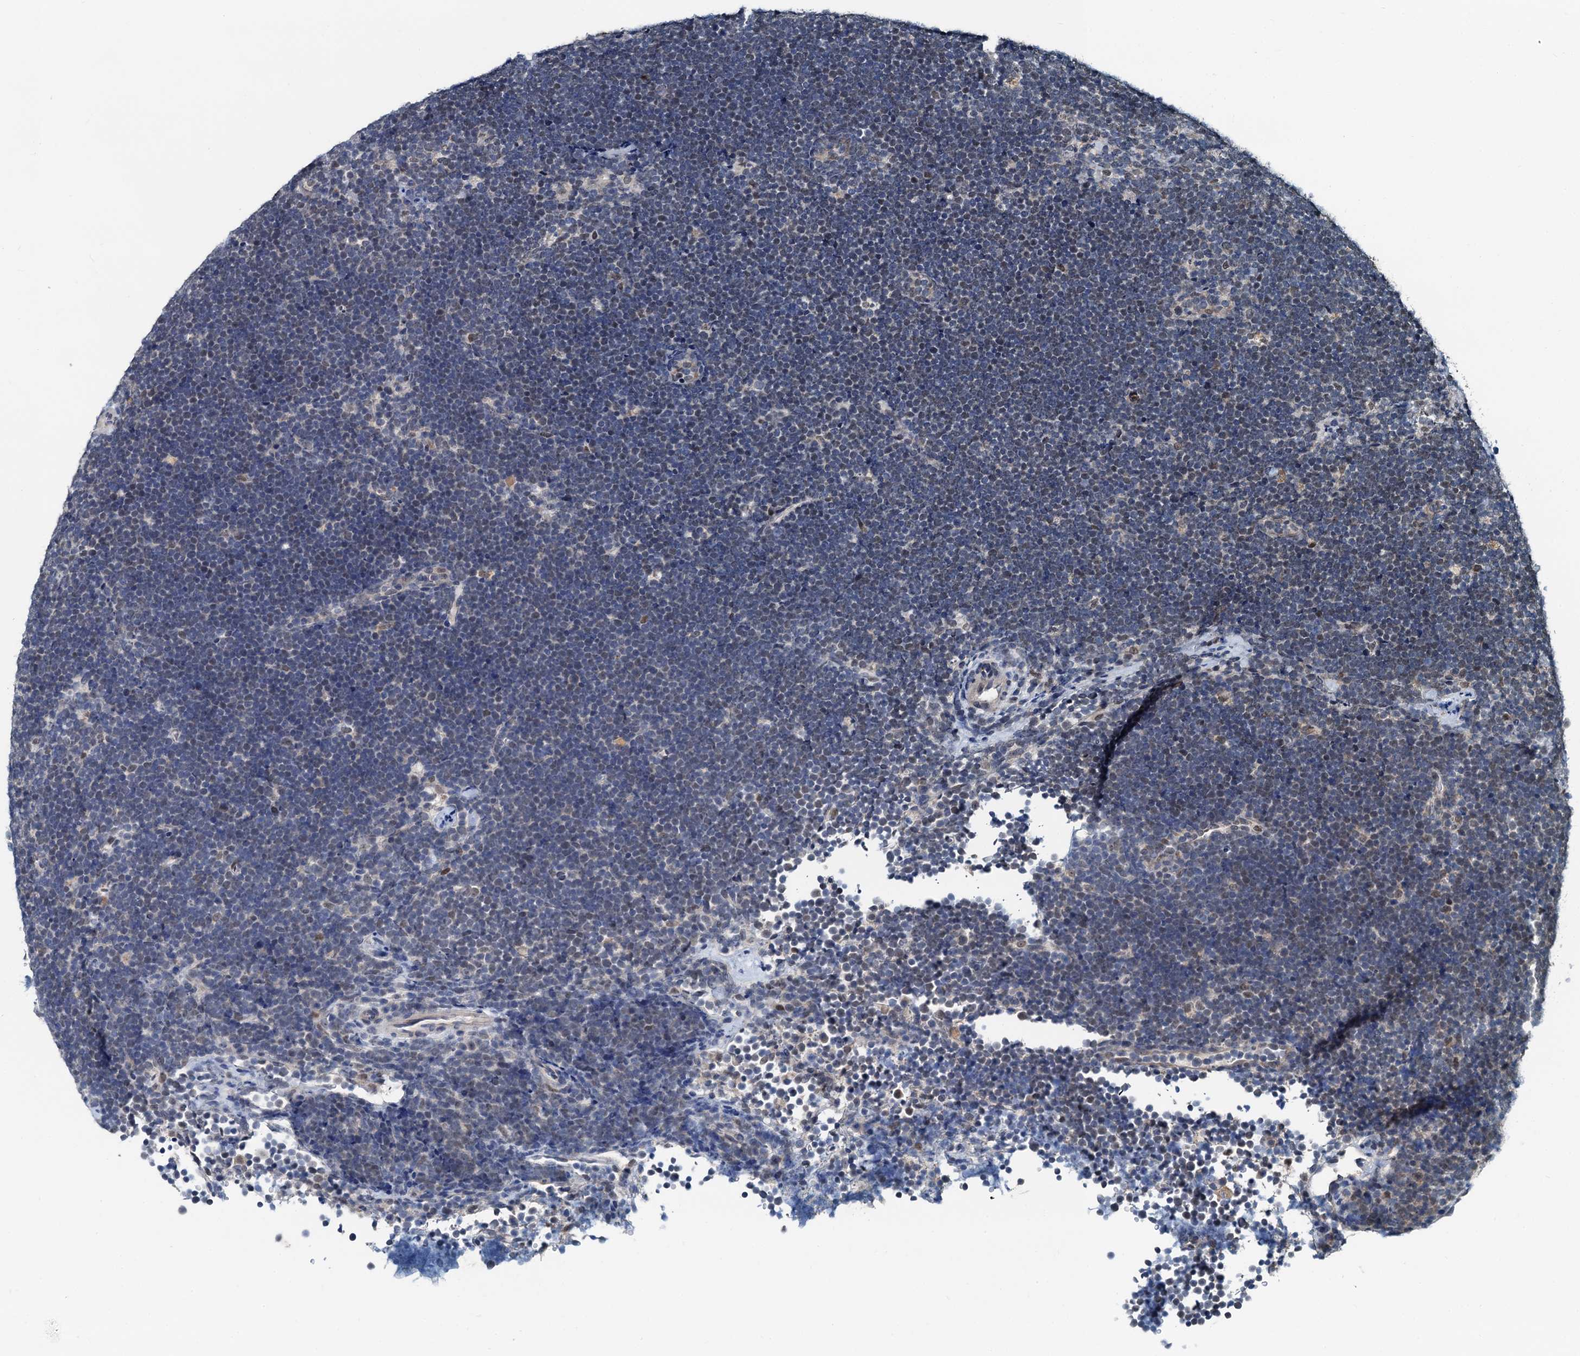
{"staining": {"intensity": "negative", "quantity": "none", "location": "none"}, "tissue": "lymphoma", "cell_type": "Tumor cells", "image_type": "cancer", "snomed": [{"axis": "morphology", "description": "Malignant lymphoma, non-Hodgkin's type, High grade"}, {"axis": "topography", "description": "Lymph node"}], "caption": "High power microscopy histopathology image of an immunohistochemistry histopathology image of malignant lymphoma, non-Hodgkin's type (high-grade), revealing no significant expression in tumor cells. (Stains: DAB immunohistochemistry (IHC) with hematoxylin counter stain, Microscopy: brightfield microscopy at high magnification).", "gene": "MCMBP", "patient": {"sex": "male", "age": 13}}